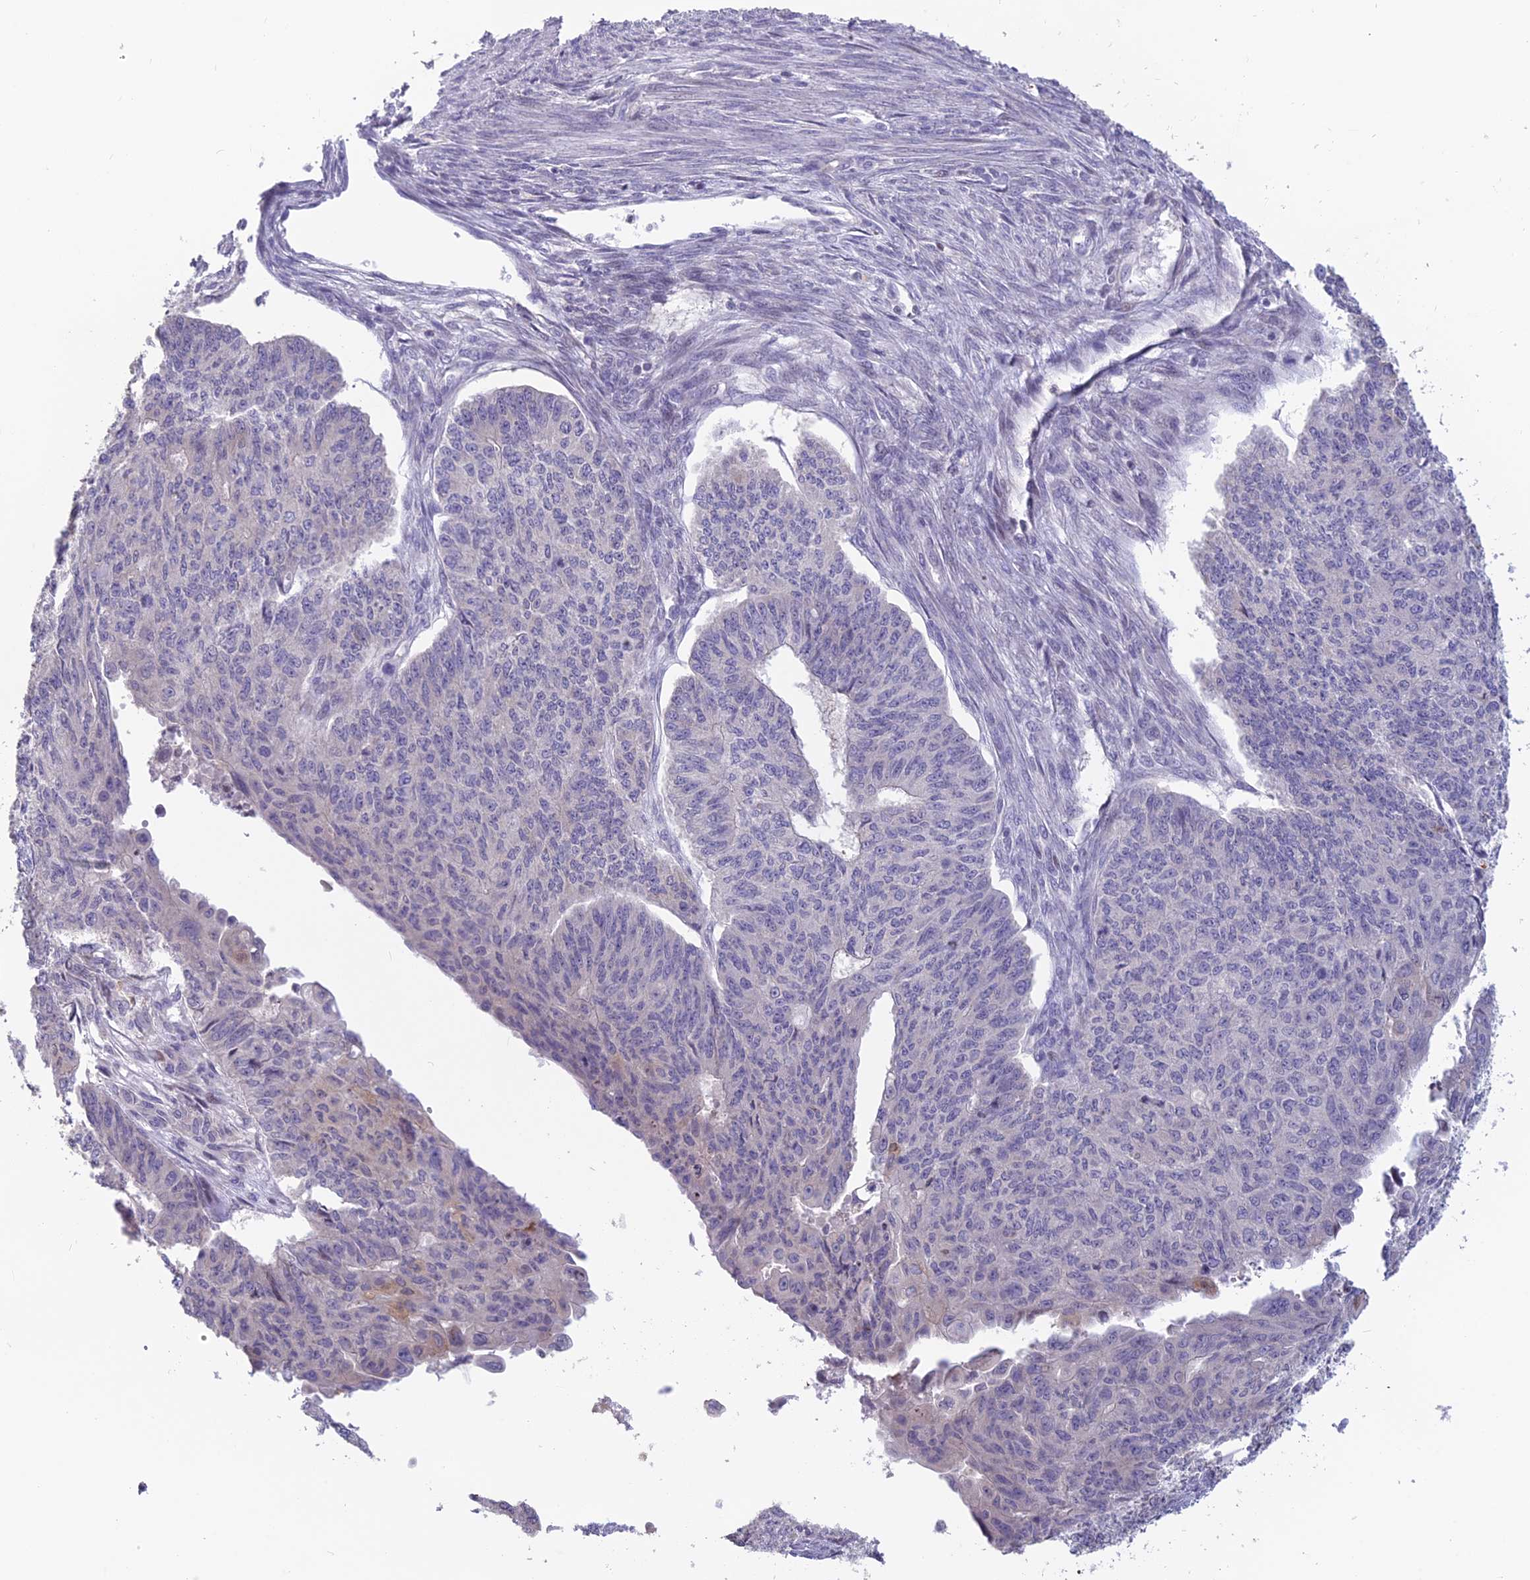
{"staining": {"intensity": "weak", "quantity": "<25%", "location": "cytoplasmic/membranous"}, "tissue": "endometrial cancer", "cell_type": "Tumor cells", "image_type": "cancer", "snomed": [{"axis": "morphology", "description": "Adenocarcinoma, NOS"}, {"axis": "topography", "description": "Endometrium"}], "caption": "This is a photomicrograph of IHC staining of endometrial adenocarcinoma, which shows no staining in tumor cells.", "gene": "TMEM134", "patient": {"sex": "female", "age": 32}}